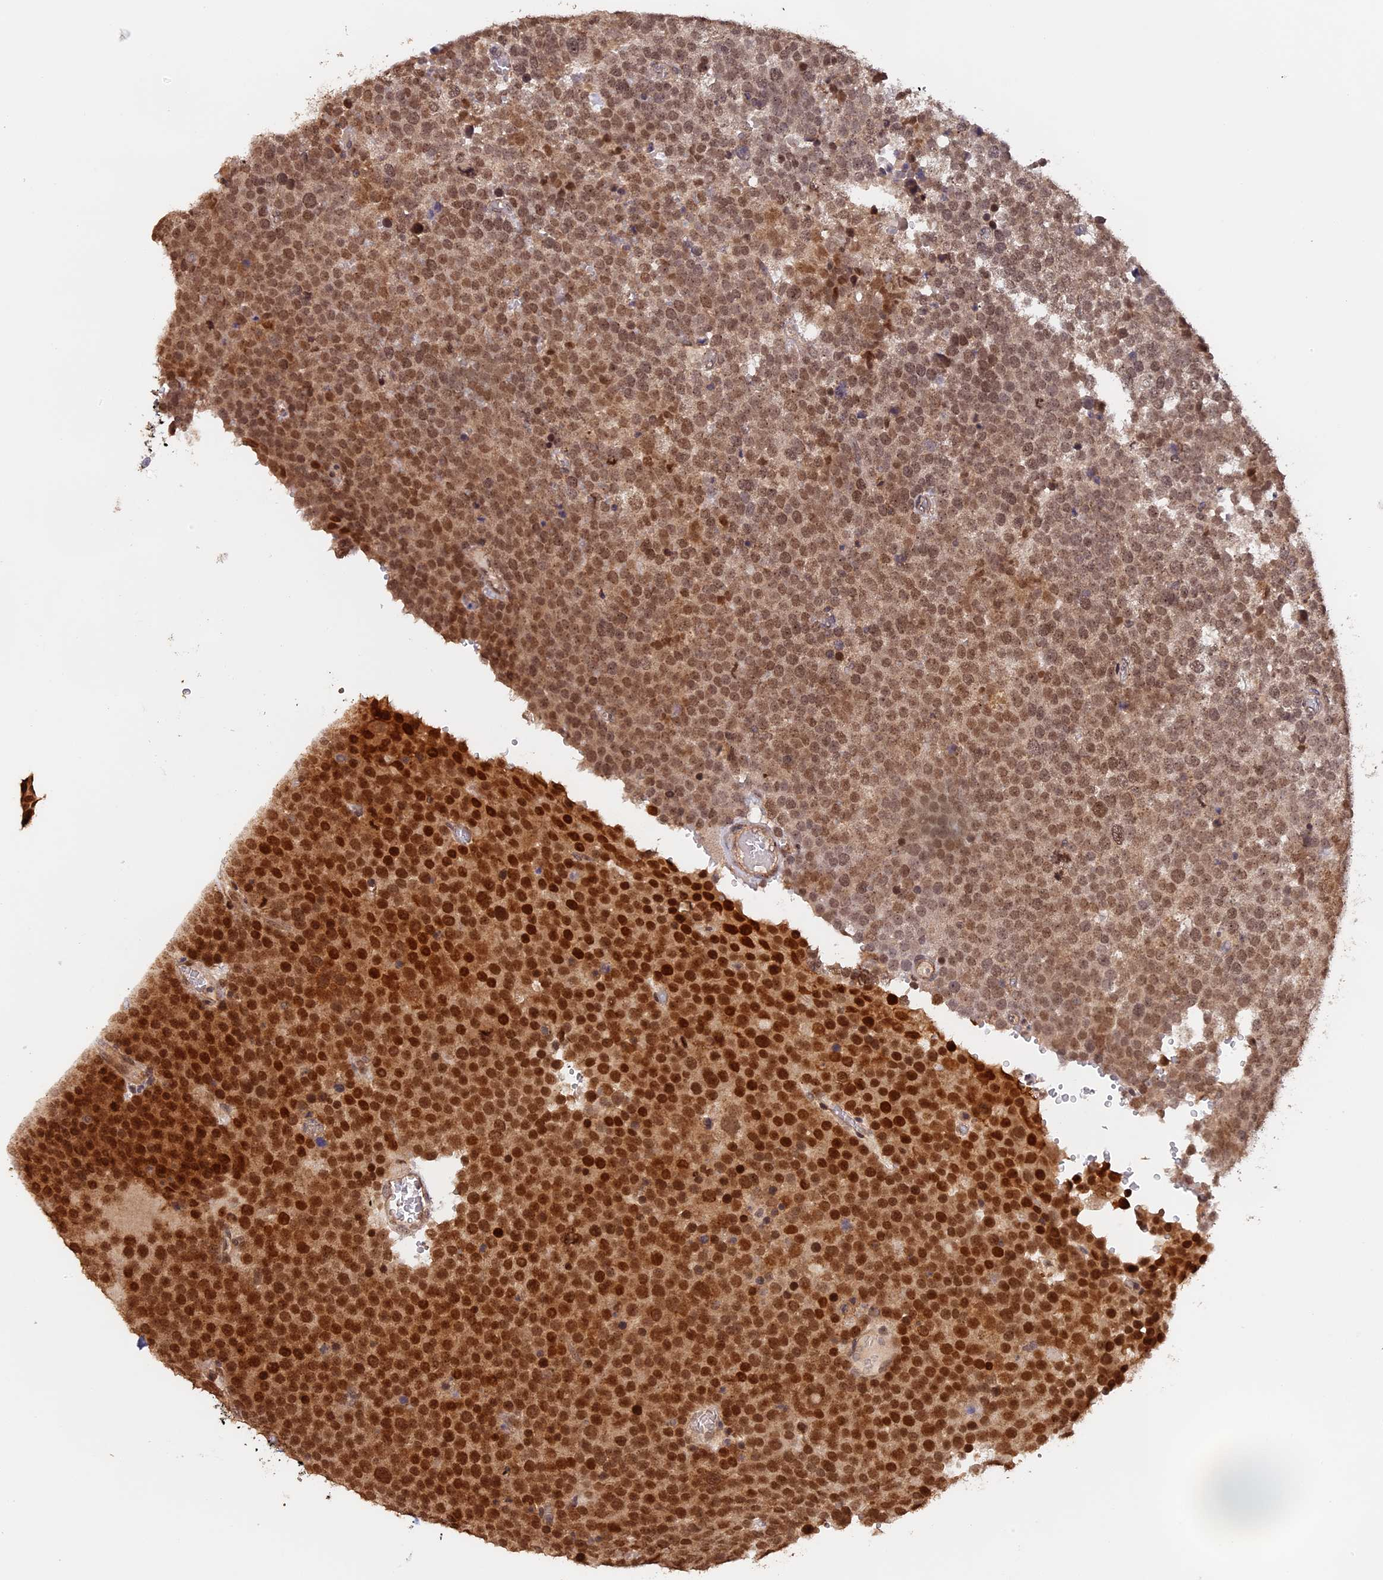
{"staining": {"intensity": "strong", "quantity": ">75%", "location": "nuclear"}, "tissue": "testis cancer", "cell_type": "Tumor cells", "image_type": "cancer", "snomed": [{"axis": "morphology", "description": "Seminoma, NOS"}, {"axis": "topography", "description": "Testis"}], "caption": "The image exhibits staining of testis seminoma, revealing strong nuclear protein staining (brown color) within tumor cells.", "gene": "MYBL2", "patient": {"sex": "male", "age": 71}}